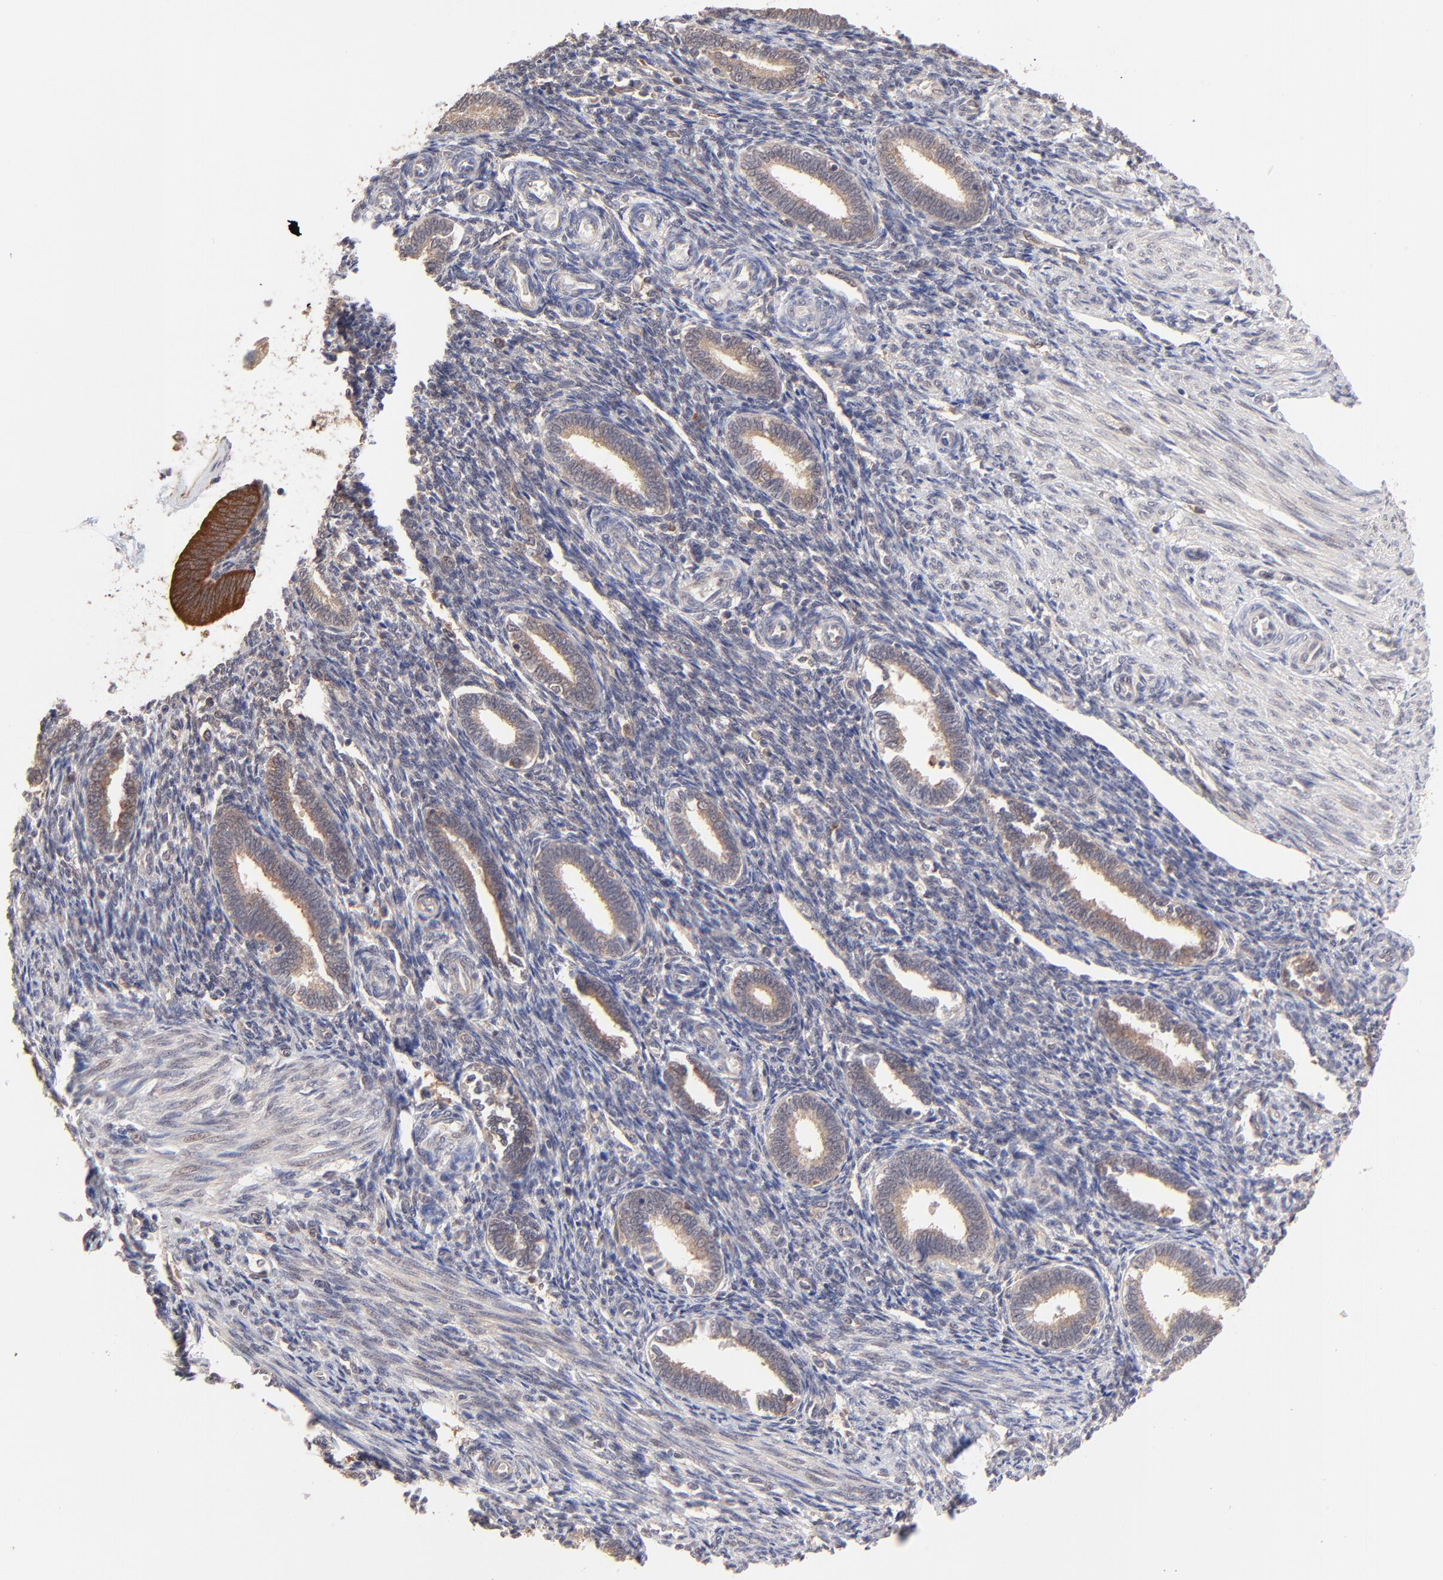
{"staining": {"intensity": "weak", "quantity": ">75%", "location": "cytoplasmic/membranous"}, "tissue": "endometrium", "cell_type": "Cells in endometrial stroma", "image_type": "normal", "snomed": [{"axis": "morphology", "description": "Normal tissue, NOS"}, {"axis": "topography", "description": "Endometrium"}], "caption": "Immunohistochemistry (IHC) of unremarkable endometrium reveals low levels of weak cytoplasmic/membranous positivity in about >75% of cells in endometrial stroma.", "gene": "GART", "patient": {"sex": "female", "age": 27}}